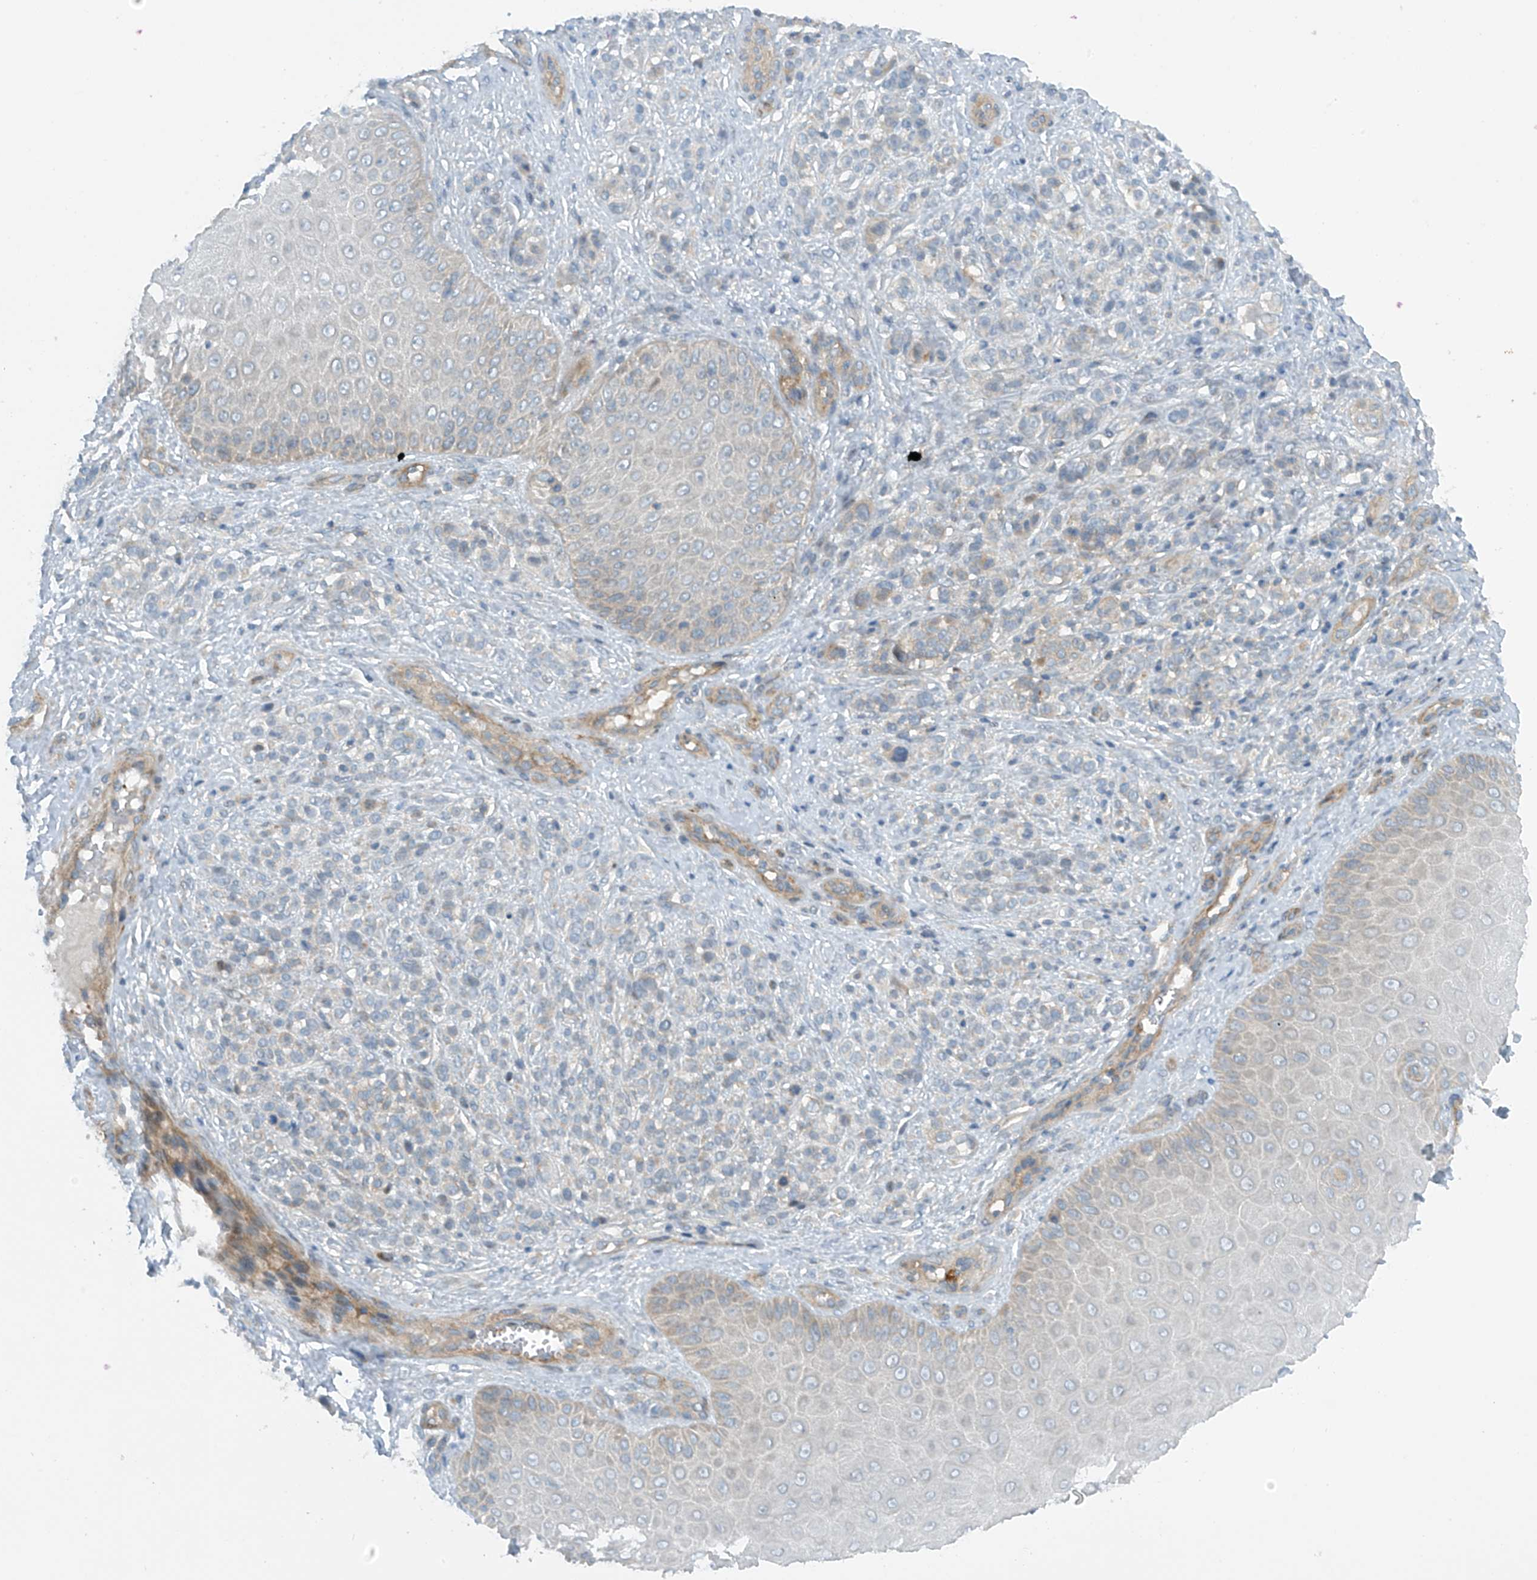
{"staining": {"intensity": "negative", "quantity": "none", "location": "none"}, "tissue": "melanoma", "cell_type": "Tumor cells", "image_type": "cancer", "snomed": [{"axis": "morphology", "description": "Malignant melanoma, NOS"}, {"axis": "topography", "description": "Skin"}], "caption": "Immunohistochemical staining of human malignant melanoma reveals no significant staining in tumor cells.", "gene": "FSD1L", "patient": {"sex": "female", "age": 55}}